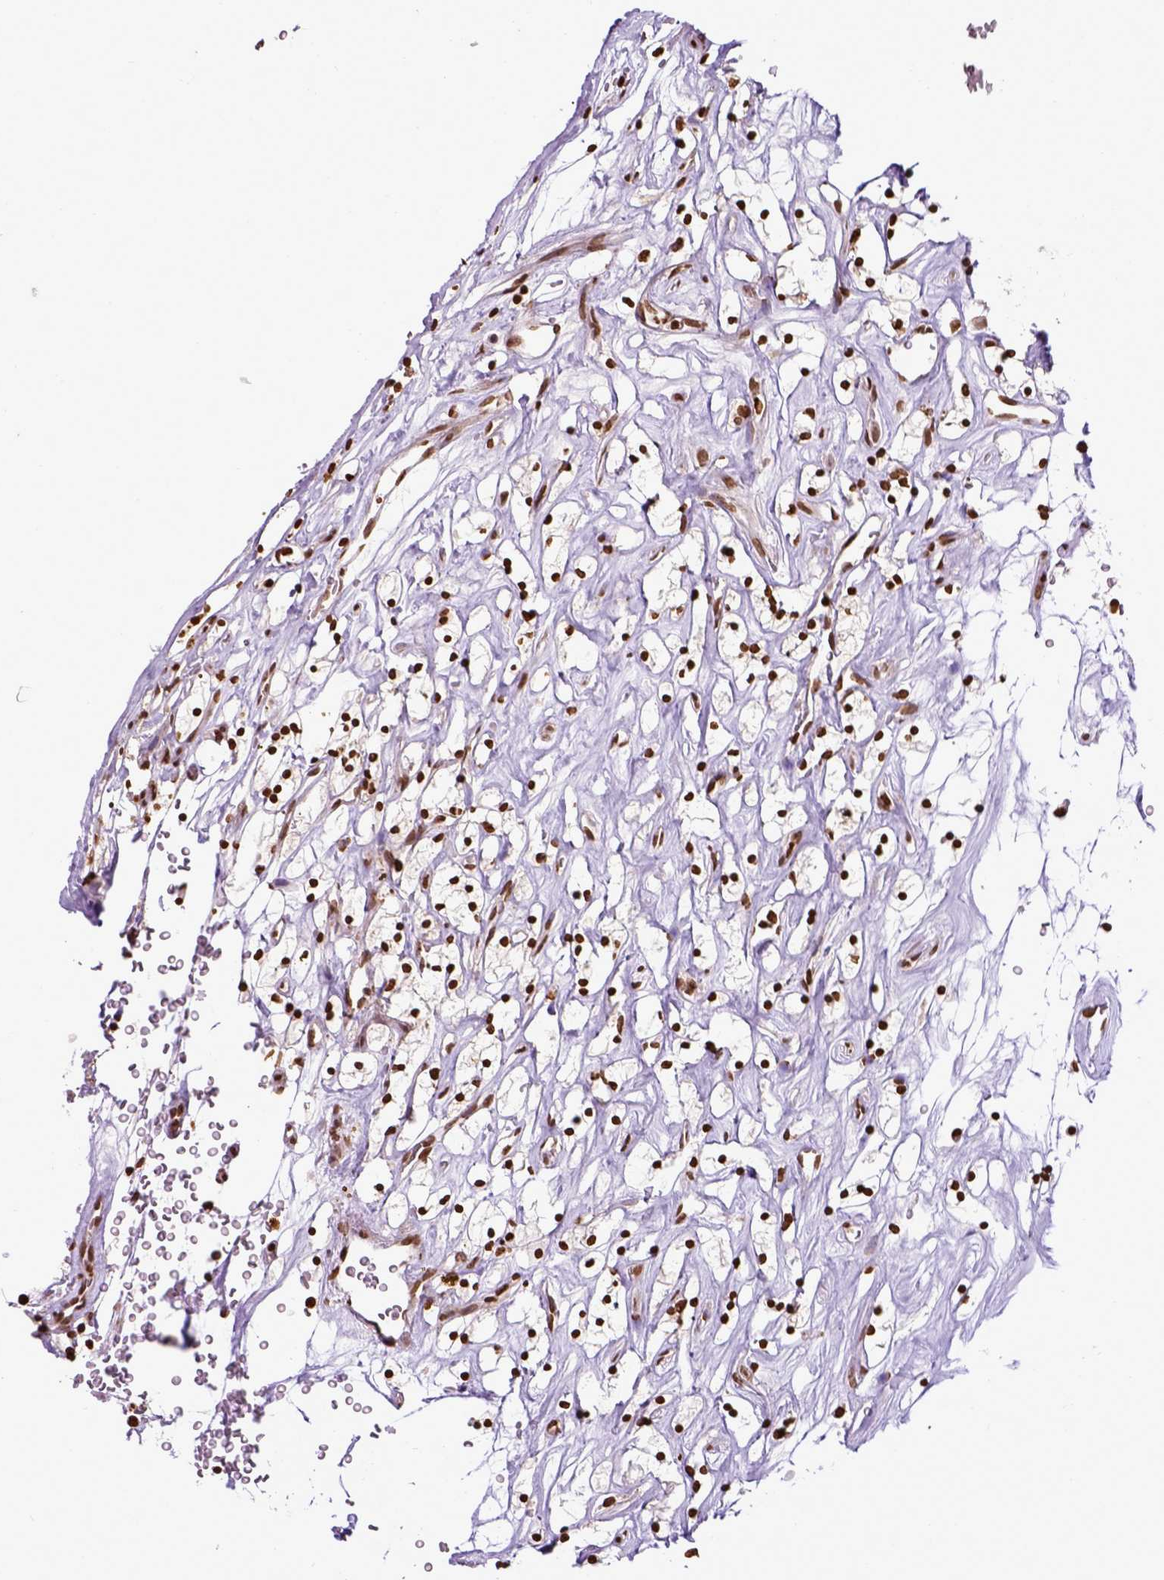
{"staining": {"intensity": "strong", "quantity": ">75%", "location": "nuclear"}, "tissue": "renal cancer", "cell_type": "Tumor cells", "image_type": "cancer", "snomed": [{"axis": "morphology", "description": "Adenocarcinoma, NOS"}, {"axis": "topography", "description": "Kidney"}], "caption": "This is an image of immunohistochemistry staining of renal cancer, which shows strong positivity in the nuclear of tumor cells.", "gene": "ZNF75D", "patient": {"sex": "female", "age": 64}}